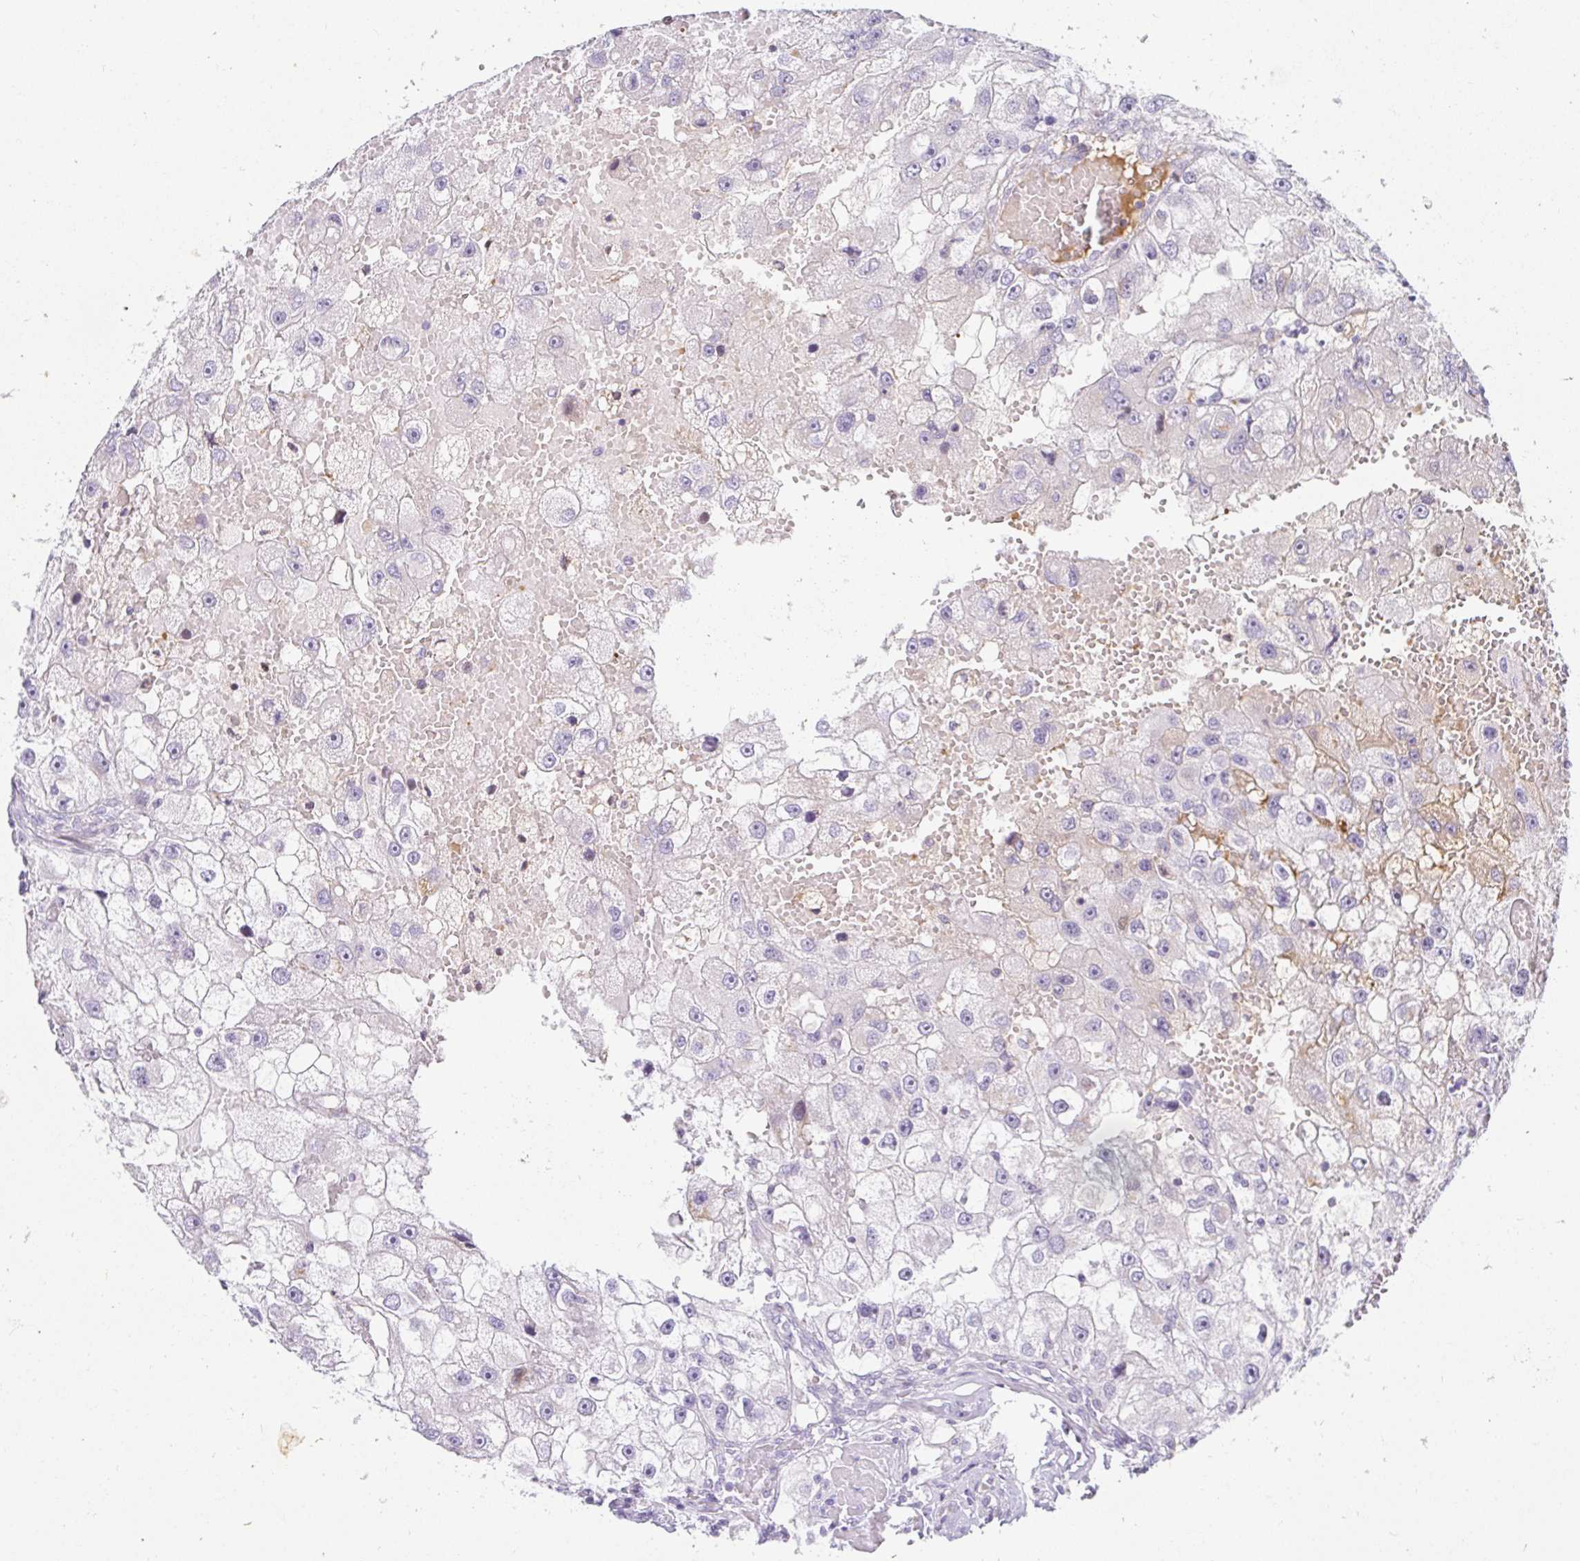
{"staining": {"intensity": "negative", "quantity": "none", "location": "none"}, "tissue": "renal cancer", "cell_type": "Tumor cells", "image_type": "cancer", "snomed": [{"axis": "morphology", "description": "Adenocarcinoma, NOS"}, {"axis": "topography", "description": "Kidney"}], "caption": "Image shows no protein staining in tumor cells of adenocarcinoma (renal) tissue.", "gene": "OR51D1", "patient": {"sex": "male", "age": 63}}